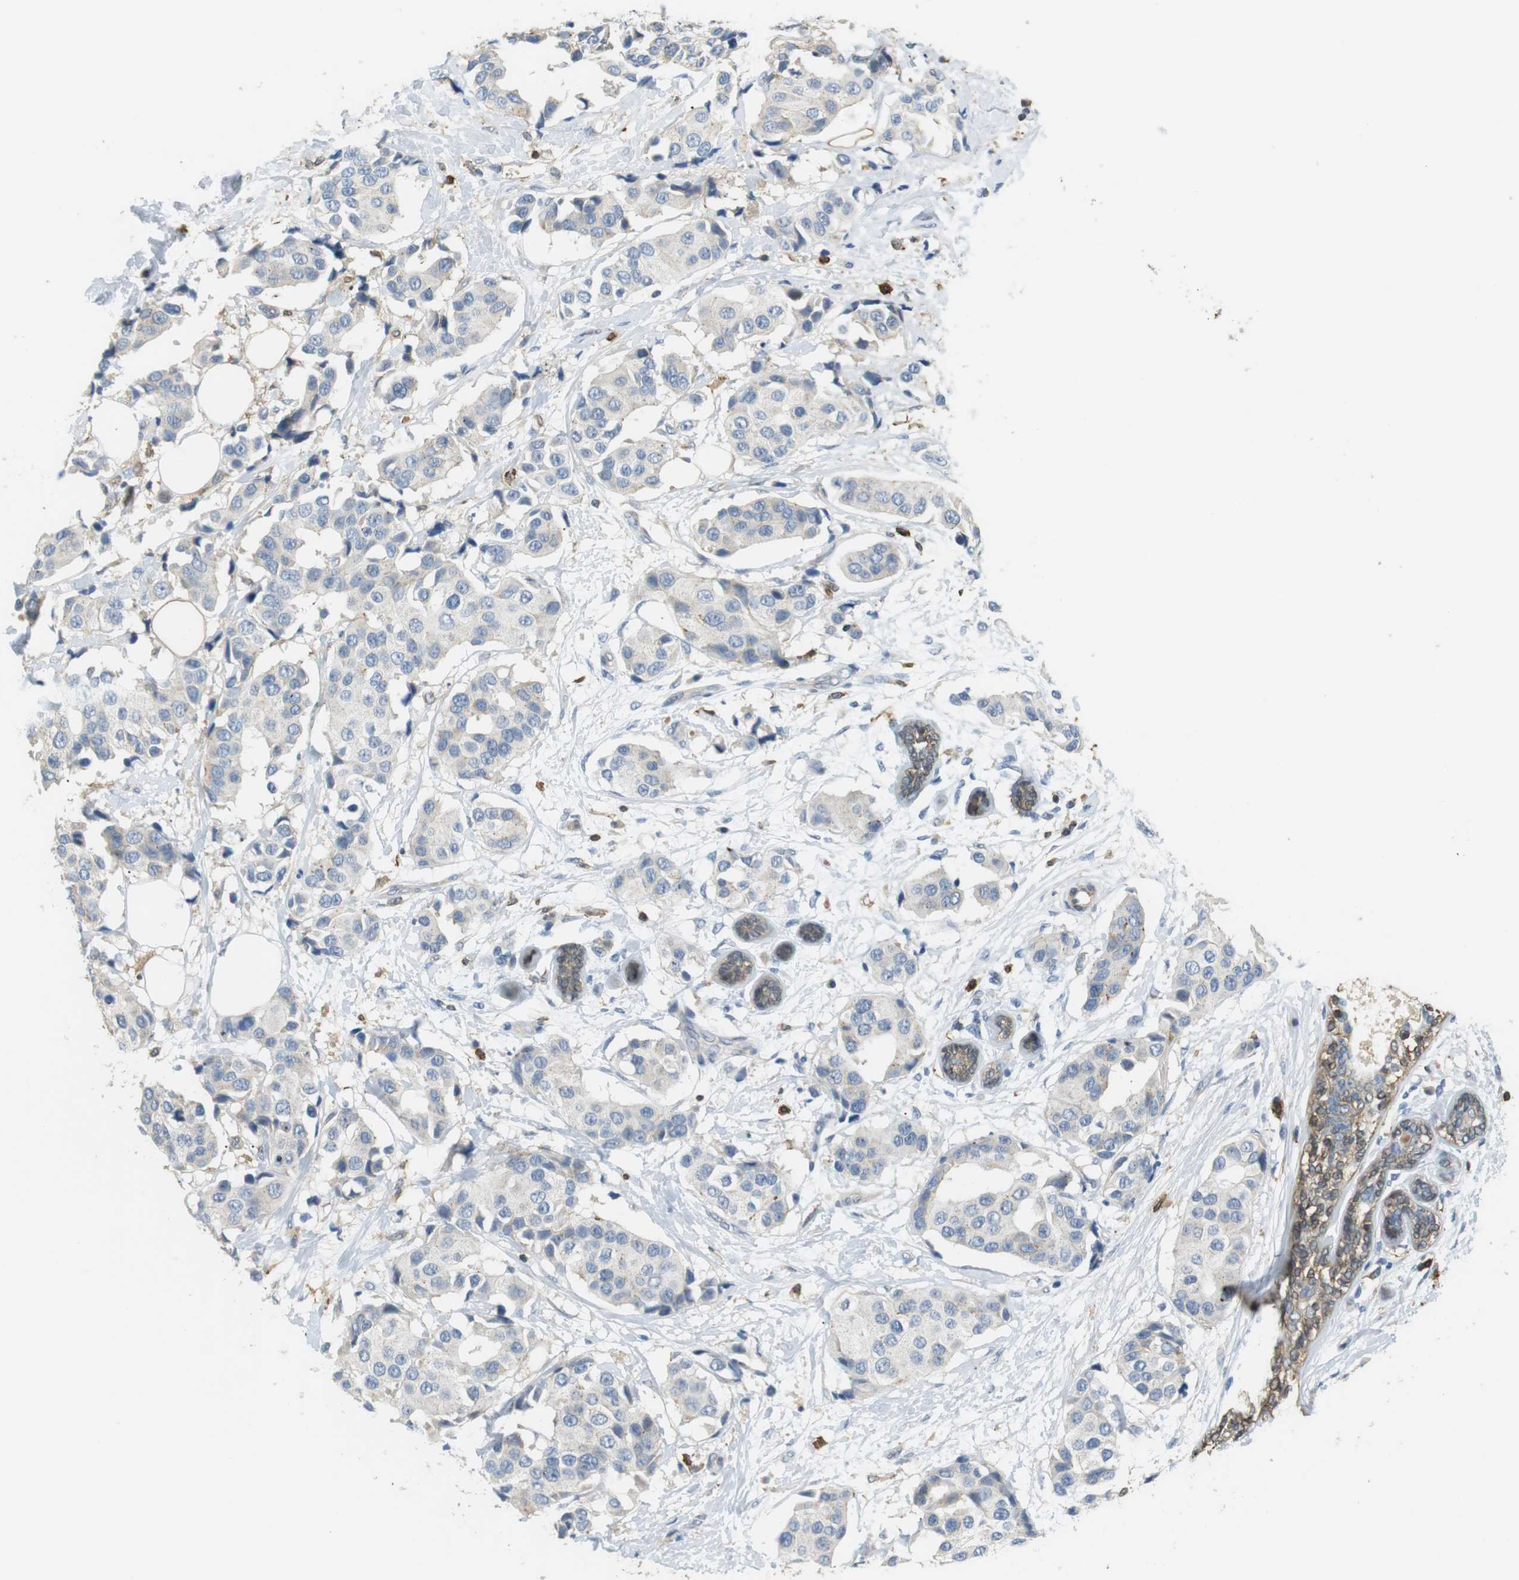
{"staining": {"intensity": "negative", "quantity": "none", "location": "none"}, "tissue": "breast cancer", "cell_type": "Tumor cells", "image_type": "cancer", "snomed": [{"axis": "morphology", "description": "Normal tissue, NOS"}, {"axis": "morphology", "description": "Duct carcinoma"}, {"axis": "topography", "description": "Breast"}], "caption": "Tumor cells are negative for brown protein staining in breast infiltrating ductal carcinoma.", "gene": "P2RY1", "patient": {"sex": "female", "age": 39}}